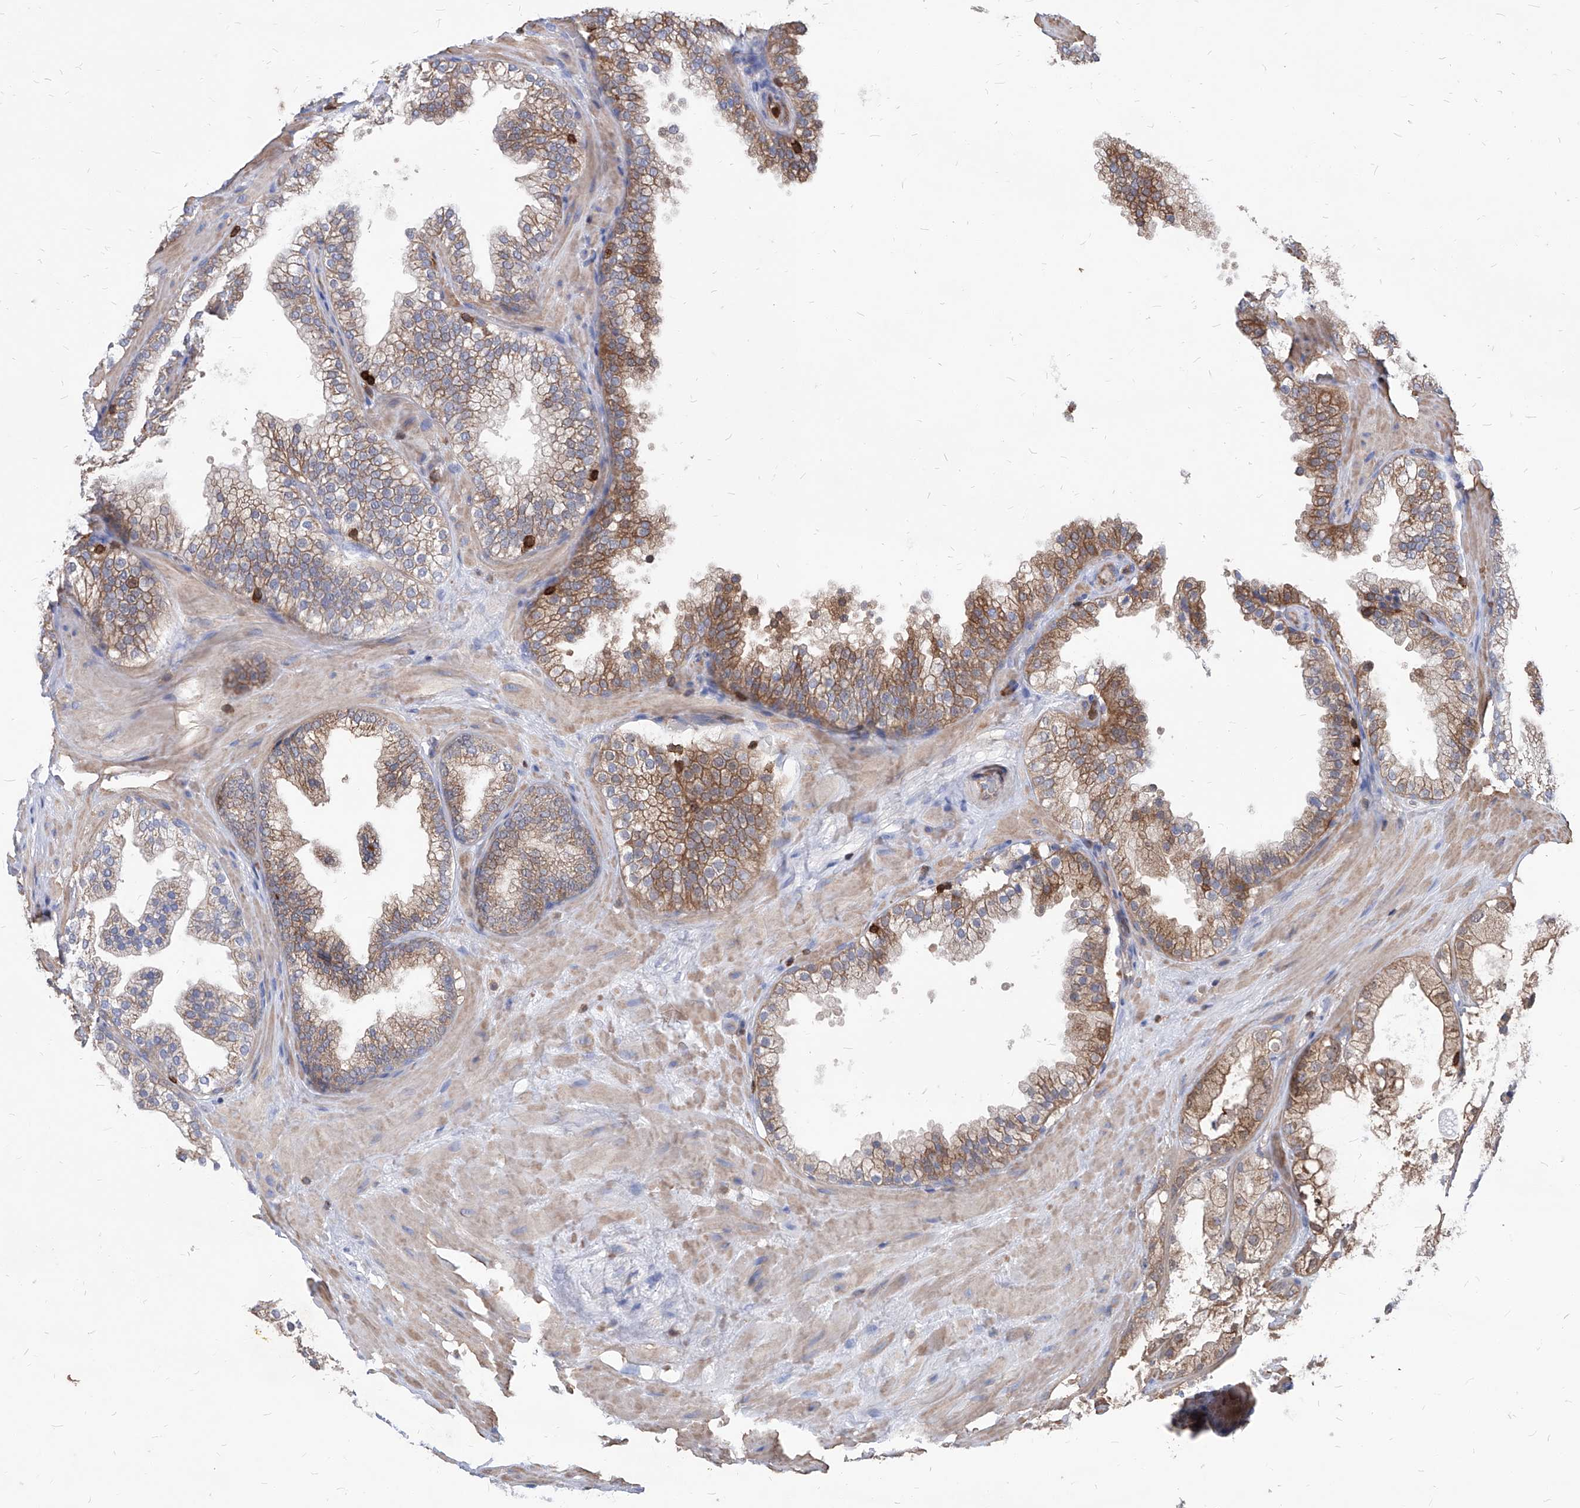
{"staining": {"intensity": "moderate", "quantity": "25%-75%", "location": "cytoplasmic/membranous"}, "tissue": "prostate cancer", "cell_type": "Tumor cells", "image_type": "cancer", "snomed": [{"axis": "morphology", "description": "Adenocarcinoma, High grade"}, {"axis": "topography", "description": "Prostate"}], "caption": "IHC histopathology image of human prostate cancer stained for a protein (brown), which reveals medium levels of moderate cytoplasmic/membranous positivity in about 25%-75% of tumor cells.", "gene": "ABRACL", "patient": {"sex": "male", "age": 58}}